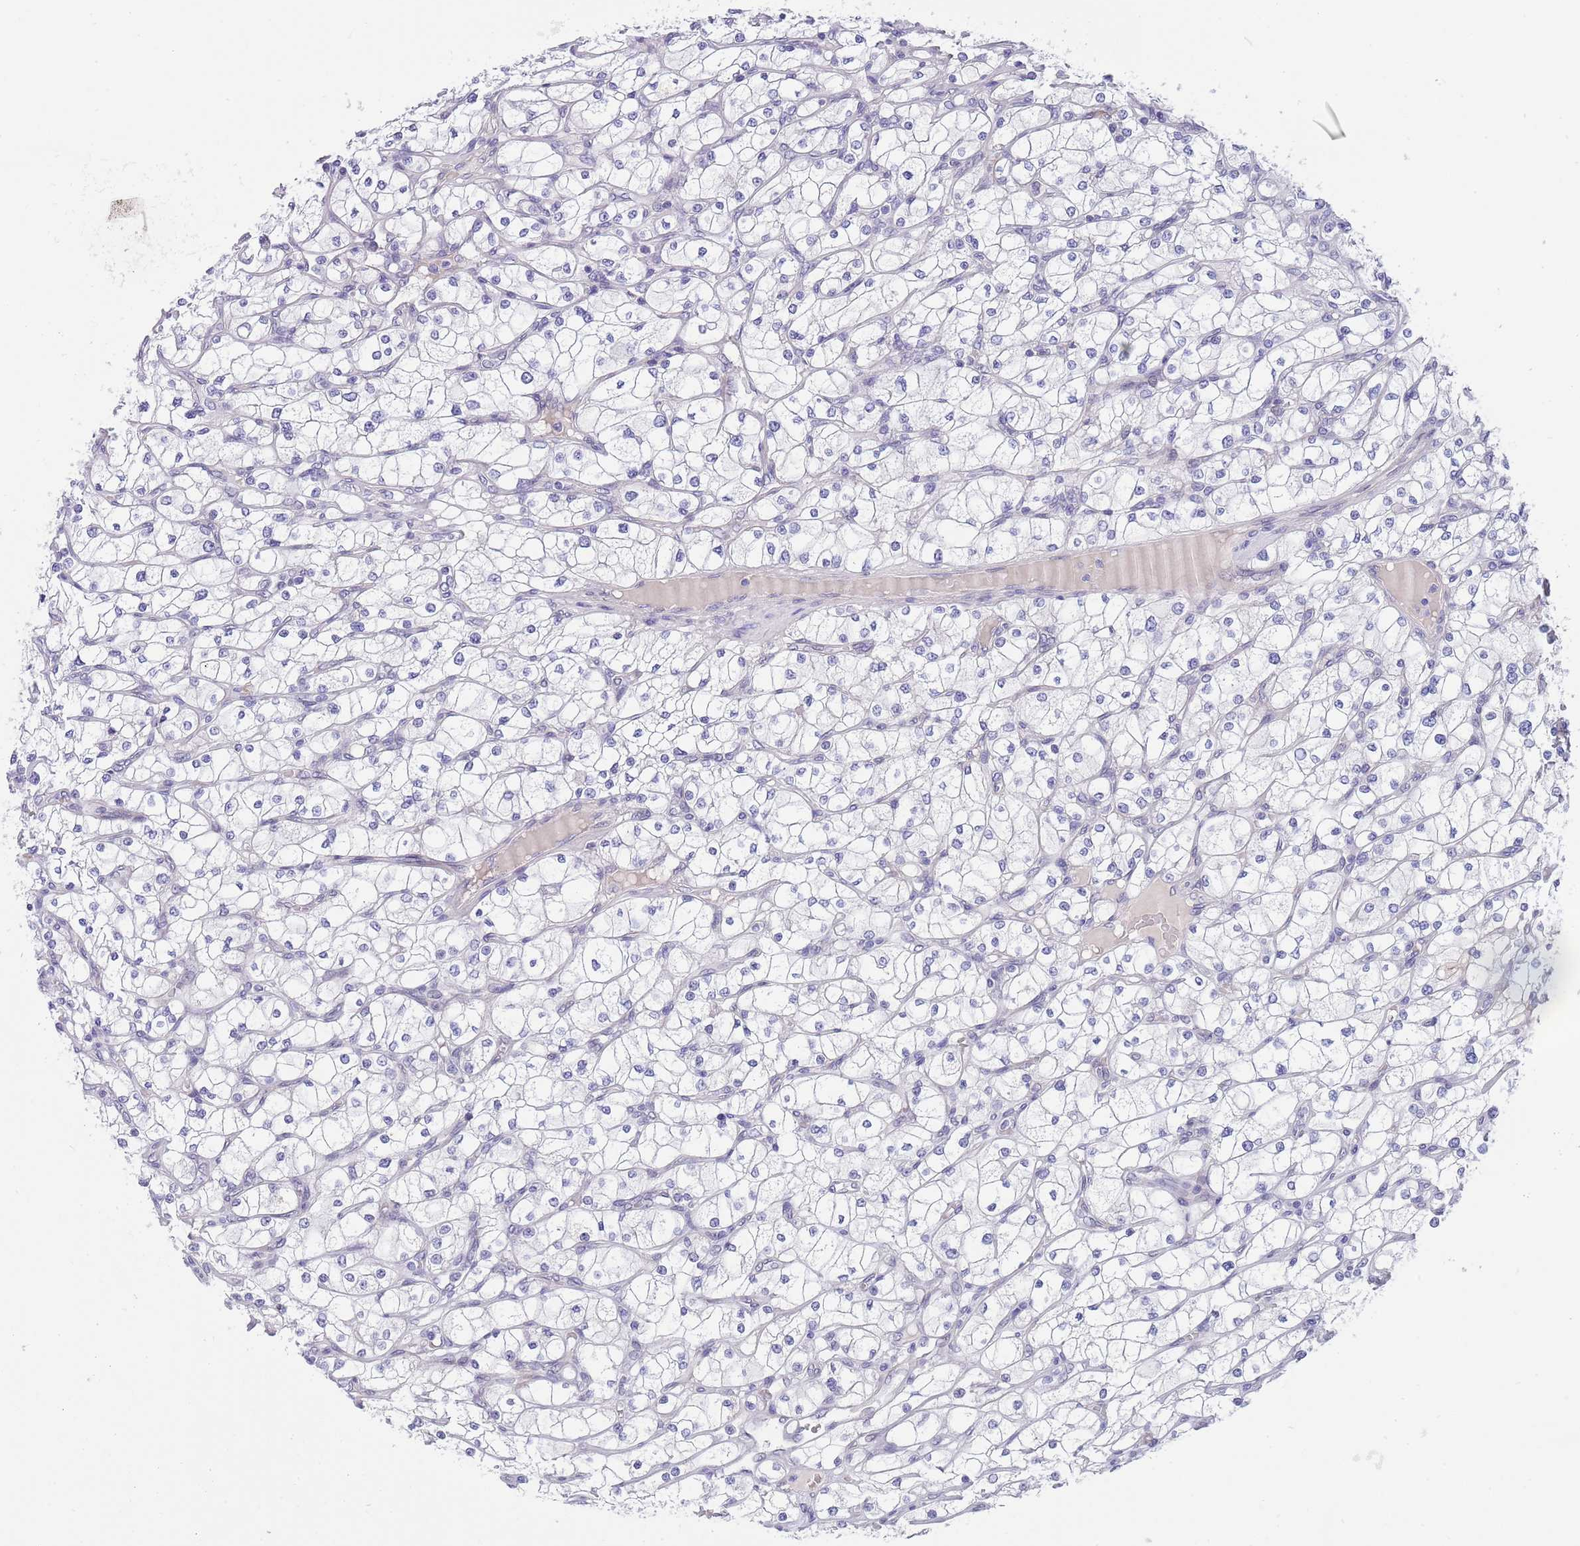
{"staining": {"intensity": "negative", "quantity": "none", "location": "none"}, "tissue": "renal cancer", "cell_type": "Tumor cells", "image_type": "cancer", "snomed": [{"axis": "morphology", "description": "Adenocarcinoma, NOS"}, {"axis": "topography", "description": "Kidney"}], "caption": "IHC of renal adenocarcinoma exhibits no positivity in tumor cells.", "gene": "NLRP6", "patient": {"sex": "male", "age": 80}}